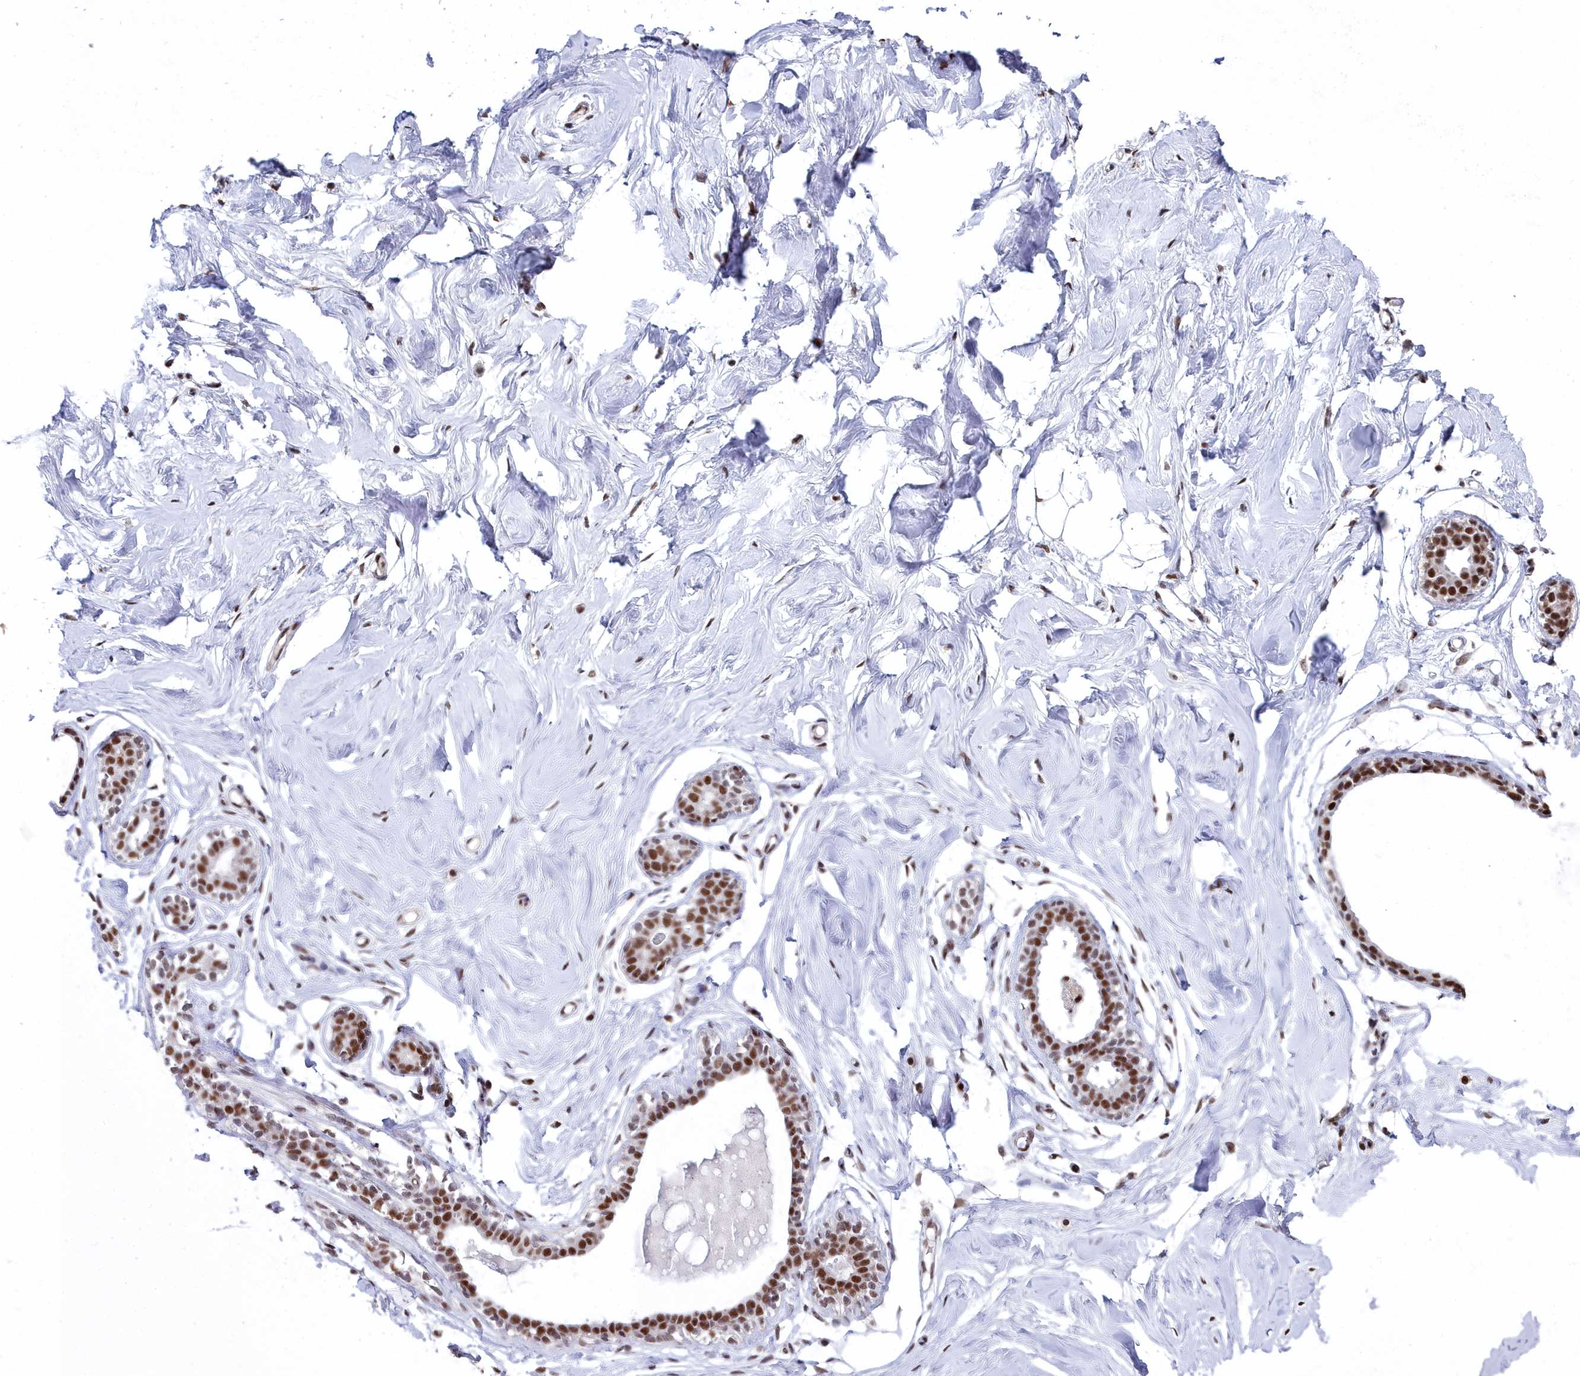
{"staining": {"intensity": "strong", "quantity": ">75%", "location": "nuclear"}, "tissue": "breast", "cell_type": "Adipocytes", "image_type": "normal", "snomed": [{"axis": "morphology", "description": "Normal tissue, NOS"}, {"axis": "morphology", "description": "Adenoma, NOS"}, {"axis": "topography", "description": "Breast"}], "caption": "Immunohistochemical staining of normal breast shows strong nuclear protein expression in about >75% of adipocytes. (DAB (3,3'-diaminobenzidine) = brown stain, brightfield microscopy at high magnification).", "gene": "SF3B3", "patient": {"sex": "female", "age": 23}}